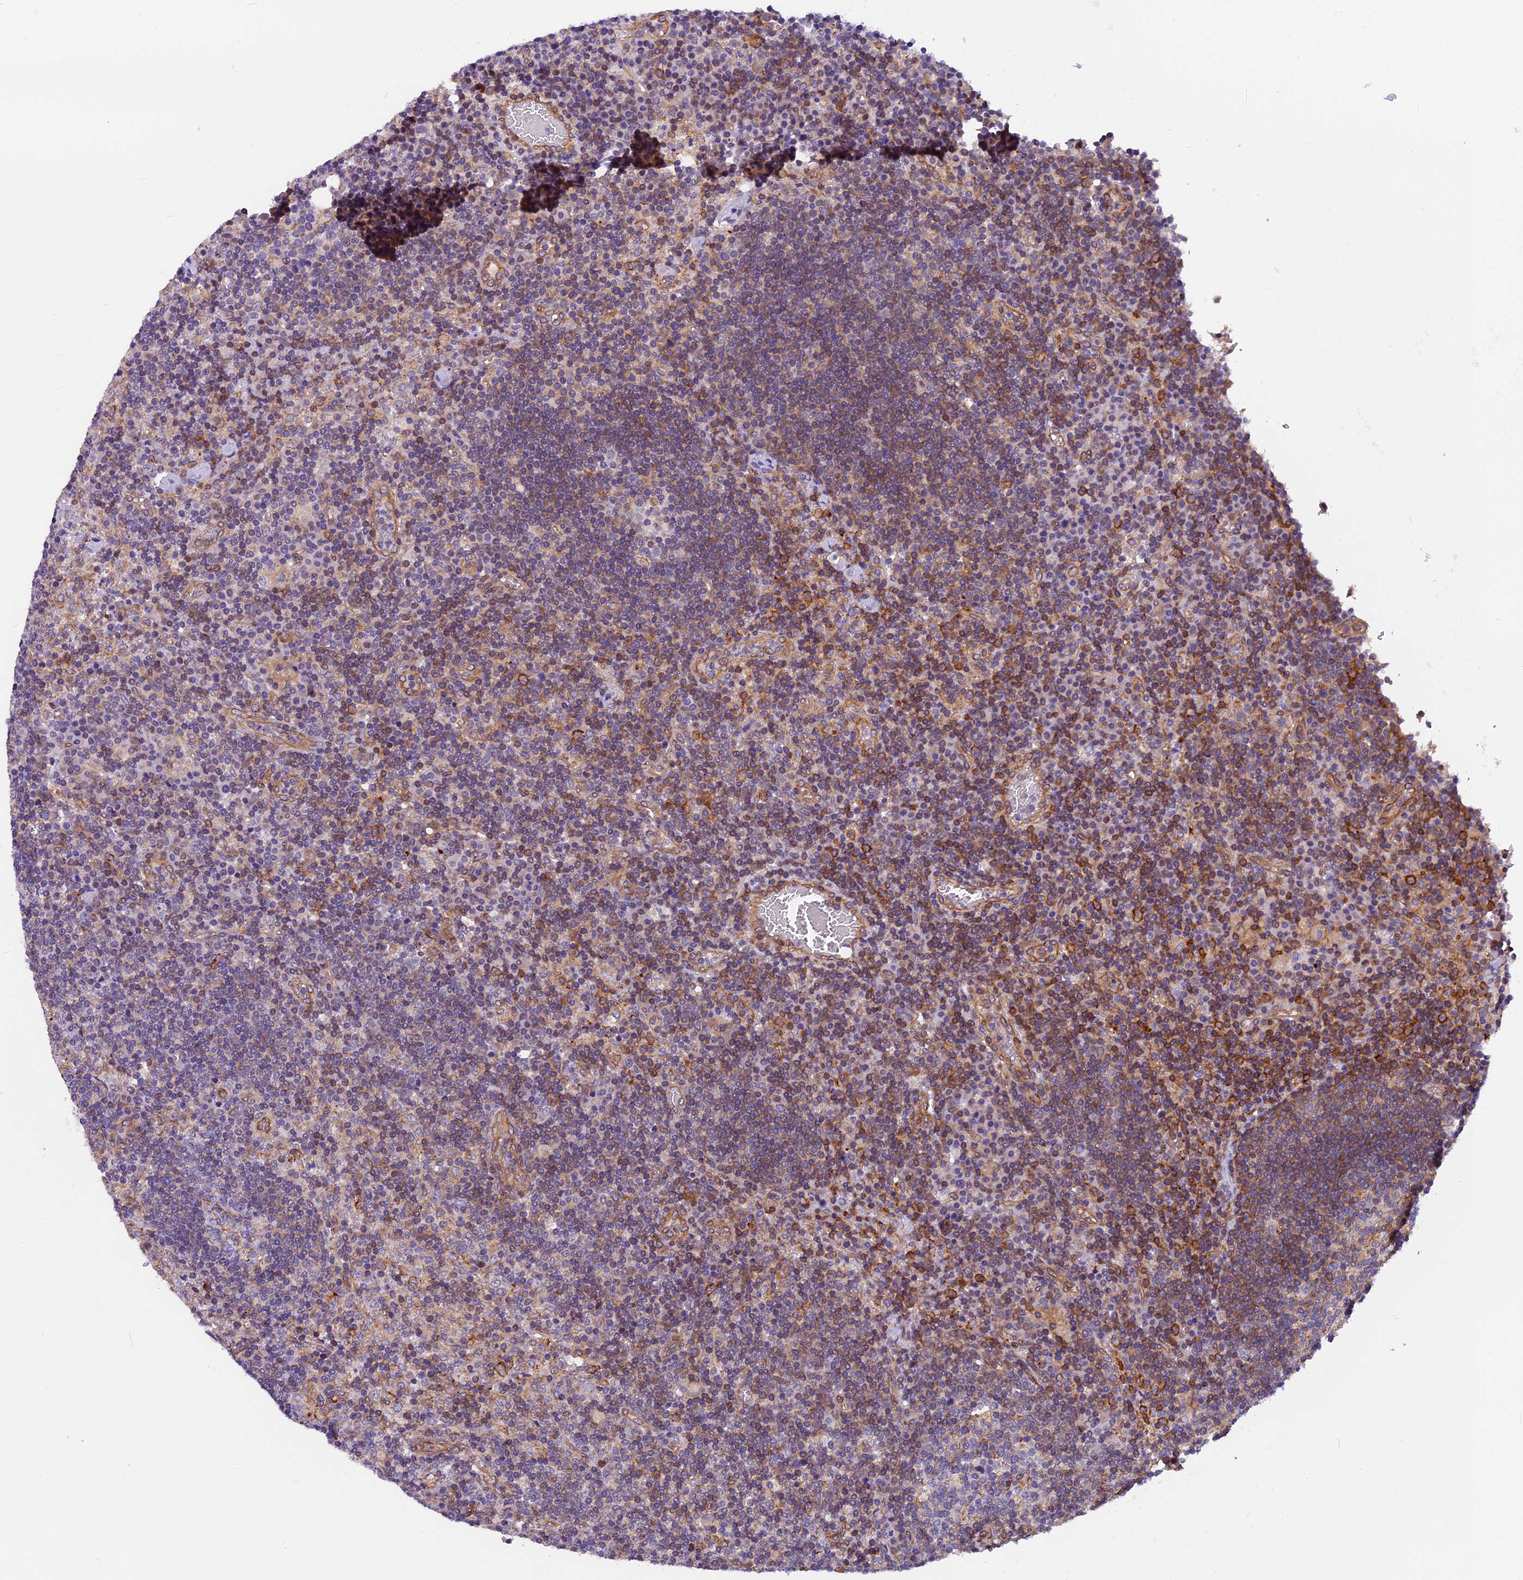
{"staining": {"intensity": "negative", "quantity": "none", "location": "none"}, "tissue": "lymph node", "cell_type": "Germinal center cells", "image_type": "normal", "snomed": [{"axis": "morphology", "description": "Normal tissue, NOS"}, {"axis": "topography", "description": "Lymph node"}], "caption": "This is an immunohistochemistry (IHC) image of benign human lymph node. There is no positivity in germinal center cells.", "gene": "MED20", "patient": {"sex": "male", "age": 58}}